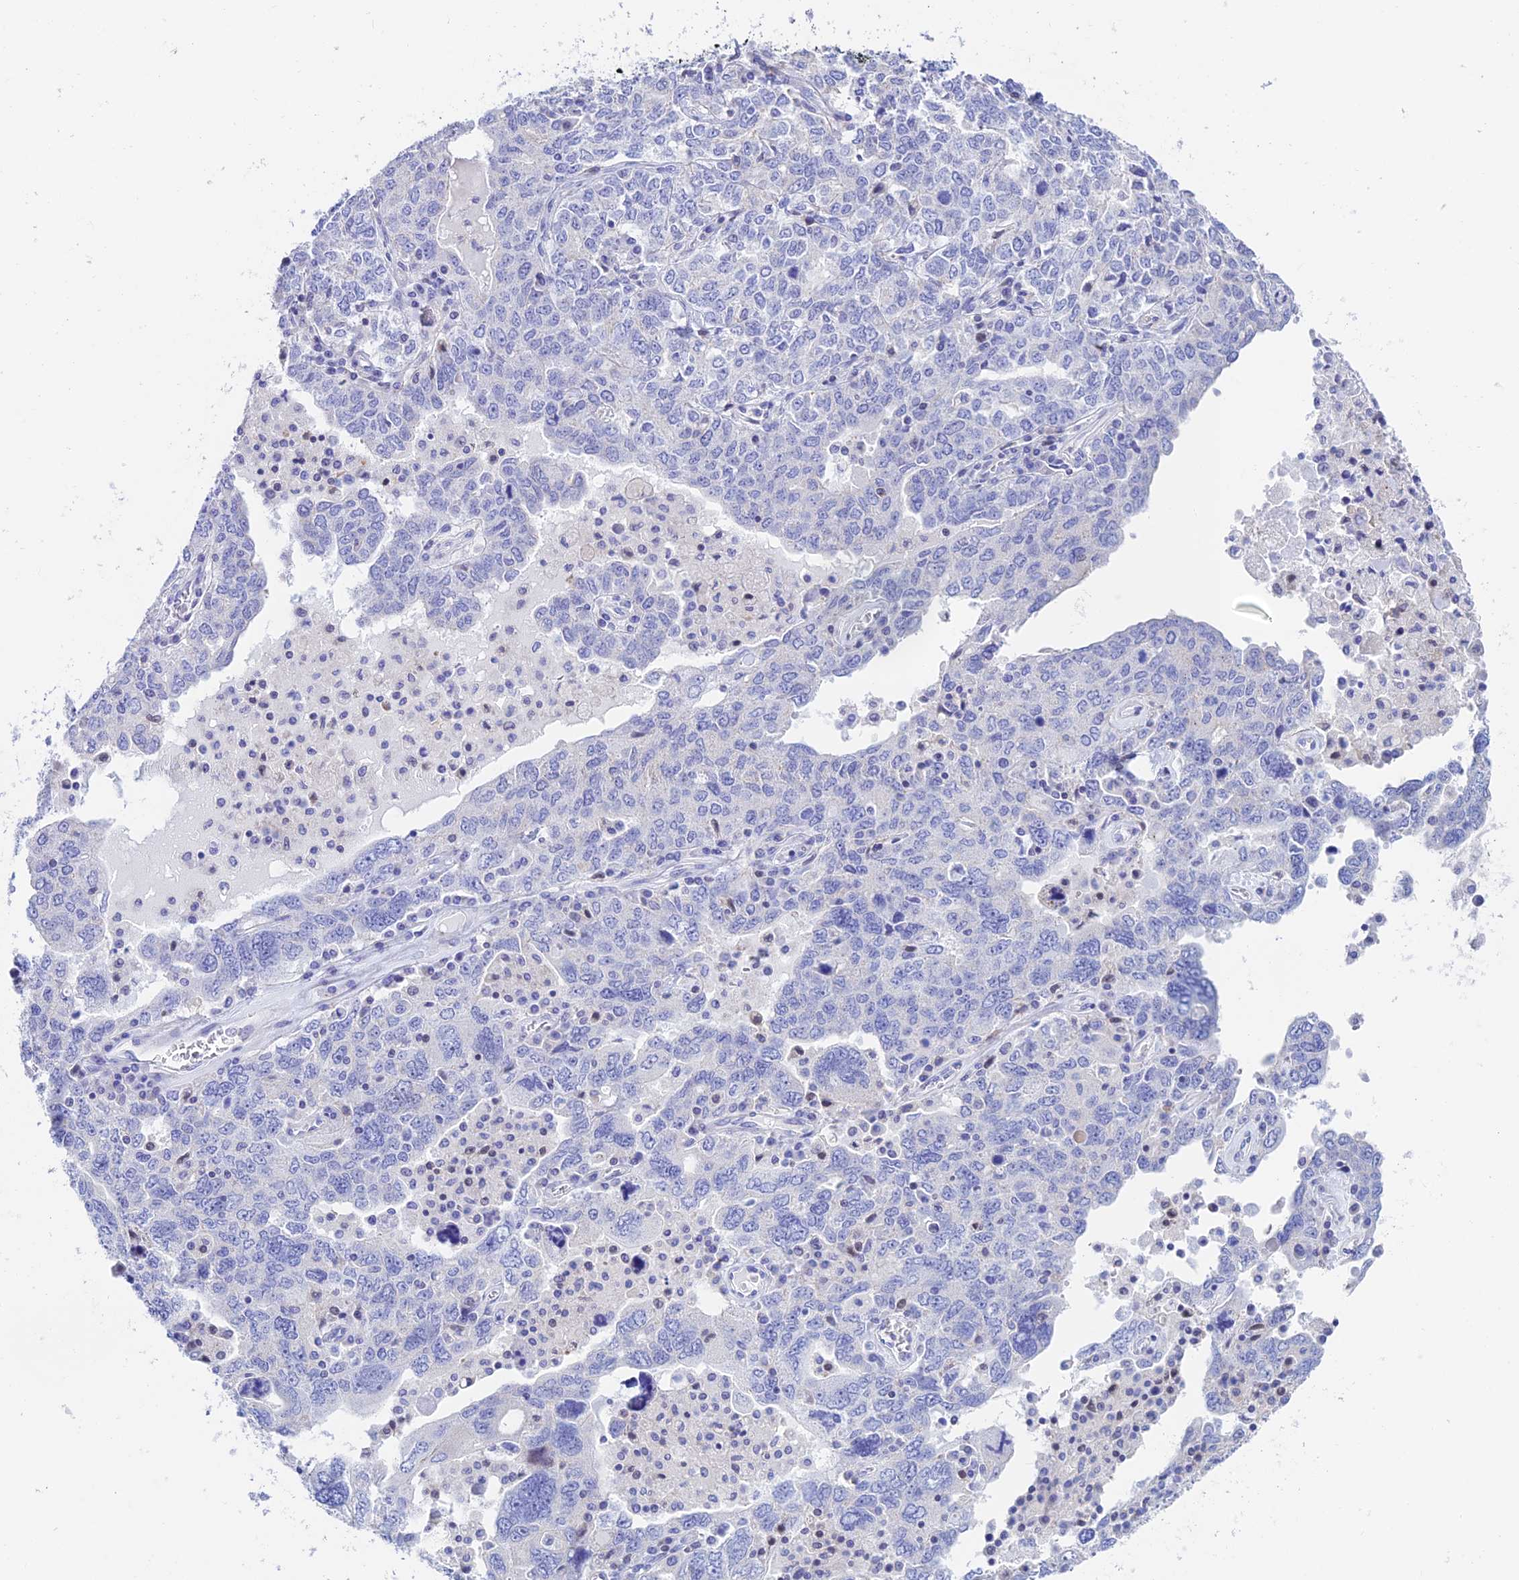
{"staining": {"intensity": "negative", "quantity": "none", "location": "none"}, "tissue": "ovarian cancer", "cell_type": "Tumor cells", "image_type": "cancer", "snomed": [{"axis": "morphology", "description": "Carcinoma, endometroid"}, {"axis": "topography", "description": "Ovary"}], "caption": "Immunohistochemistry image of ovarian cancer (endometroid carcinoma) stained for a protein (brown), which displays no expression in tumor cells.", "gene": "PRIM1", "patient": {"sex": "female", "age": 62}}